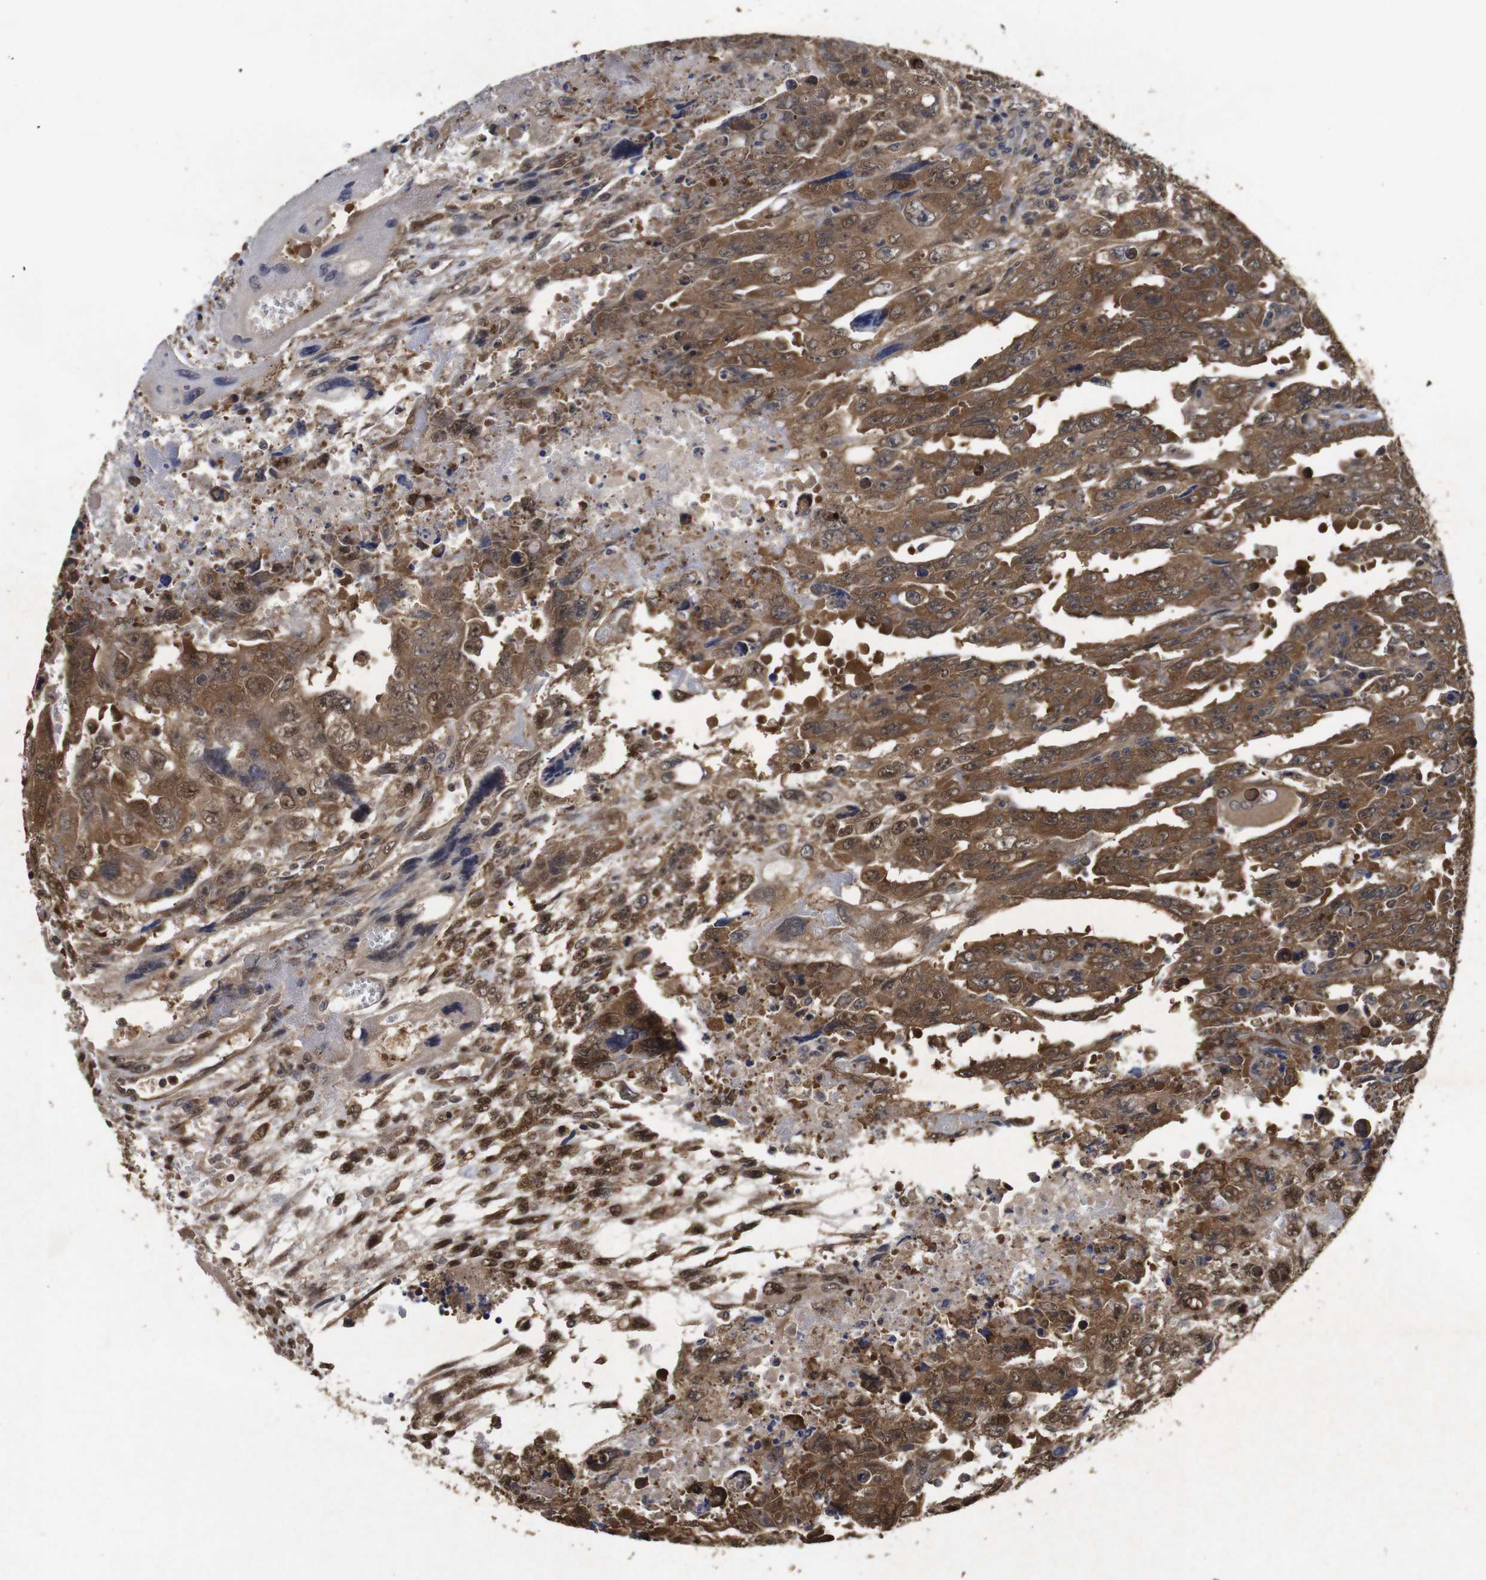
{"staining": {"intensity": "moderate", "quantity": ">75%", "location": "cytoplasmic/membranous,nuclear"}, "tissue": "testis cancer", "cell_type": "Tumor cells", "image_type": "cancer", "snomed": [{"axis": "morphology", "description": "Carcinoma, Embryonal, NOS"}, {"axis": "topography", "description": "Testis"}], "caption": "Immunohistochemical staining of human testis cancer displays medium levels of moderate cytoplasmic/membranous and nuclear positivity in about >75% of tumor cells.", "gene": "SUMO3", "patient": {"sex": "male", "age": 28}}